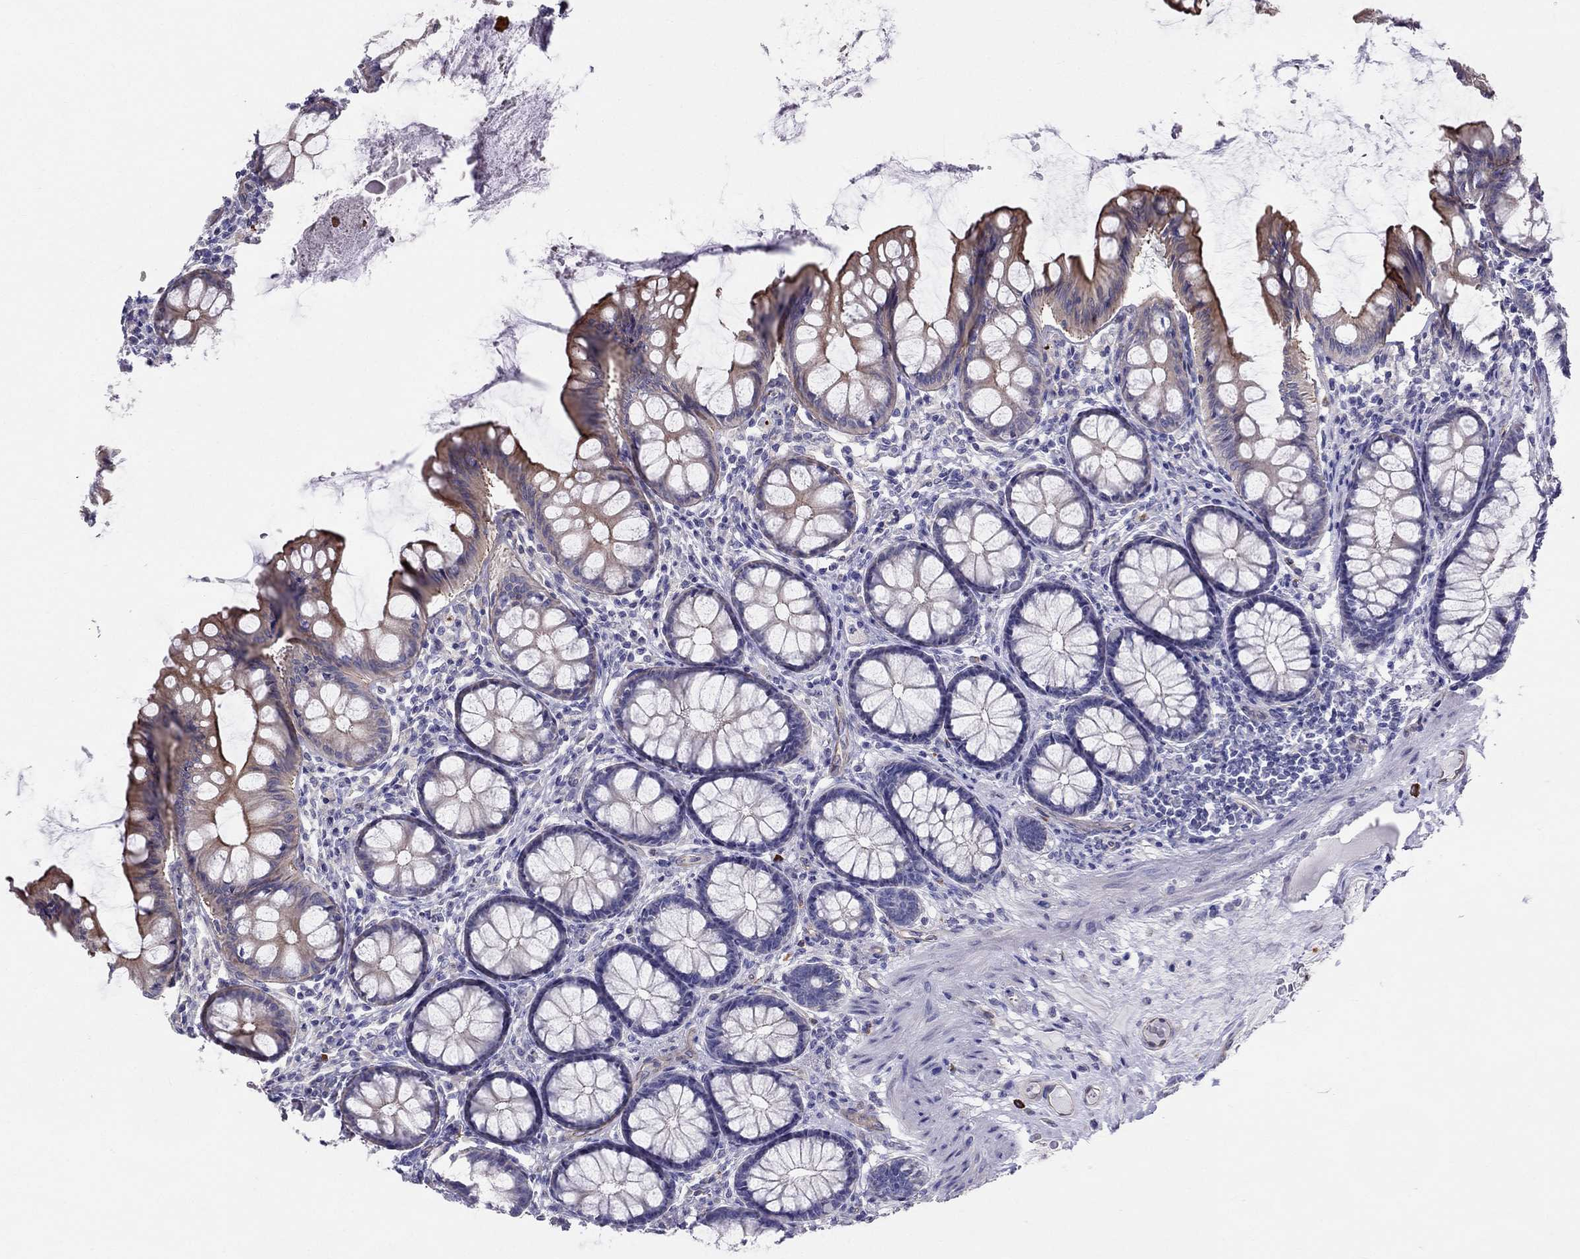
{"staining": {"intensity": "negative", "quantity": "none", "location": "none"}, "tissue": "colon", "cell_type": "Endothelial cells", "image_type": "normal", "snomed": [{"axis": "morphology", "description": "Normal tissue, NOS"}, {"axis": "topography", "description": "Colon"}], "caption": "This is a micrograph of immunohistochemistry (IHC) staining of normal colon, which shows no positivity in endothelial cells.", "gene": "ENOX1", "patient": {"sex": "female", "age": 65}}